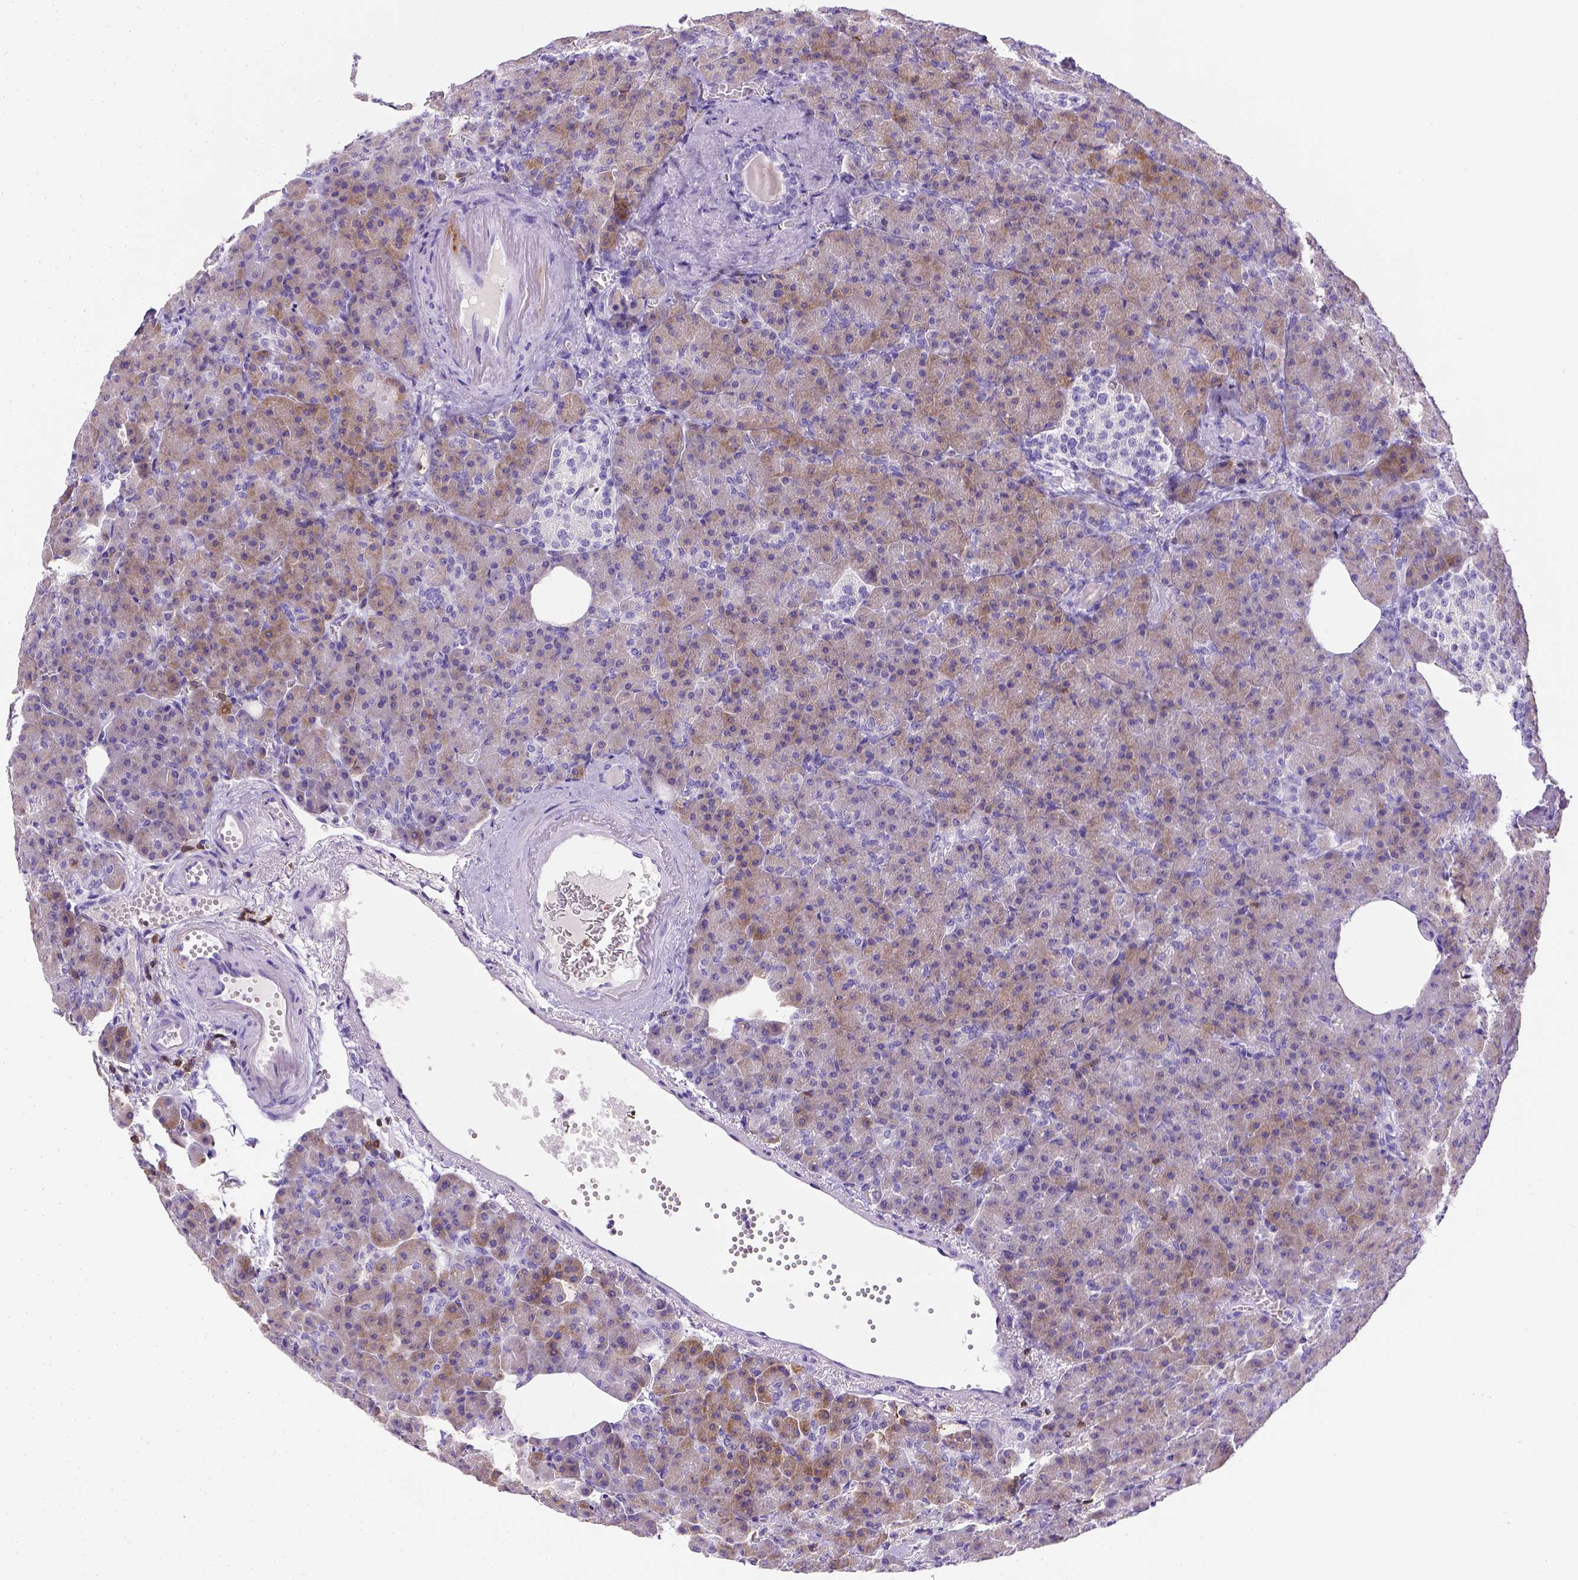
{"staining": {"intensity": "negative", "quantity": "none", "location": "none"}, "tissue": "pancreas", "cell_type": "Exocrine glandular cells", "image_type": "normal", "snomed": [{"axis": "morphology", "description": "Normal tissue, NOS"}, {"axis": "topography", "description": "Pancreas"}], "caption": "Immunohistochemistry histopathology image of unremarkable pancreas stained for a protein (brown), which displays no positivity in exocrine glandular cells.", "gene": "CD3E", "patient": {"sex": "female", "age": 74}}